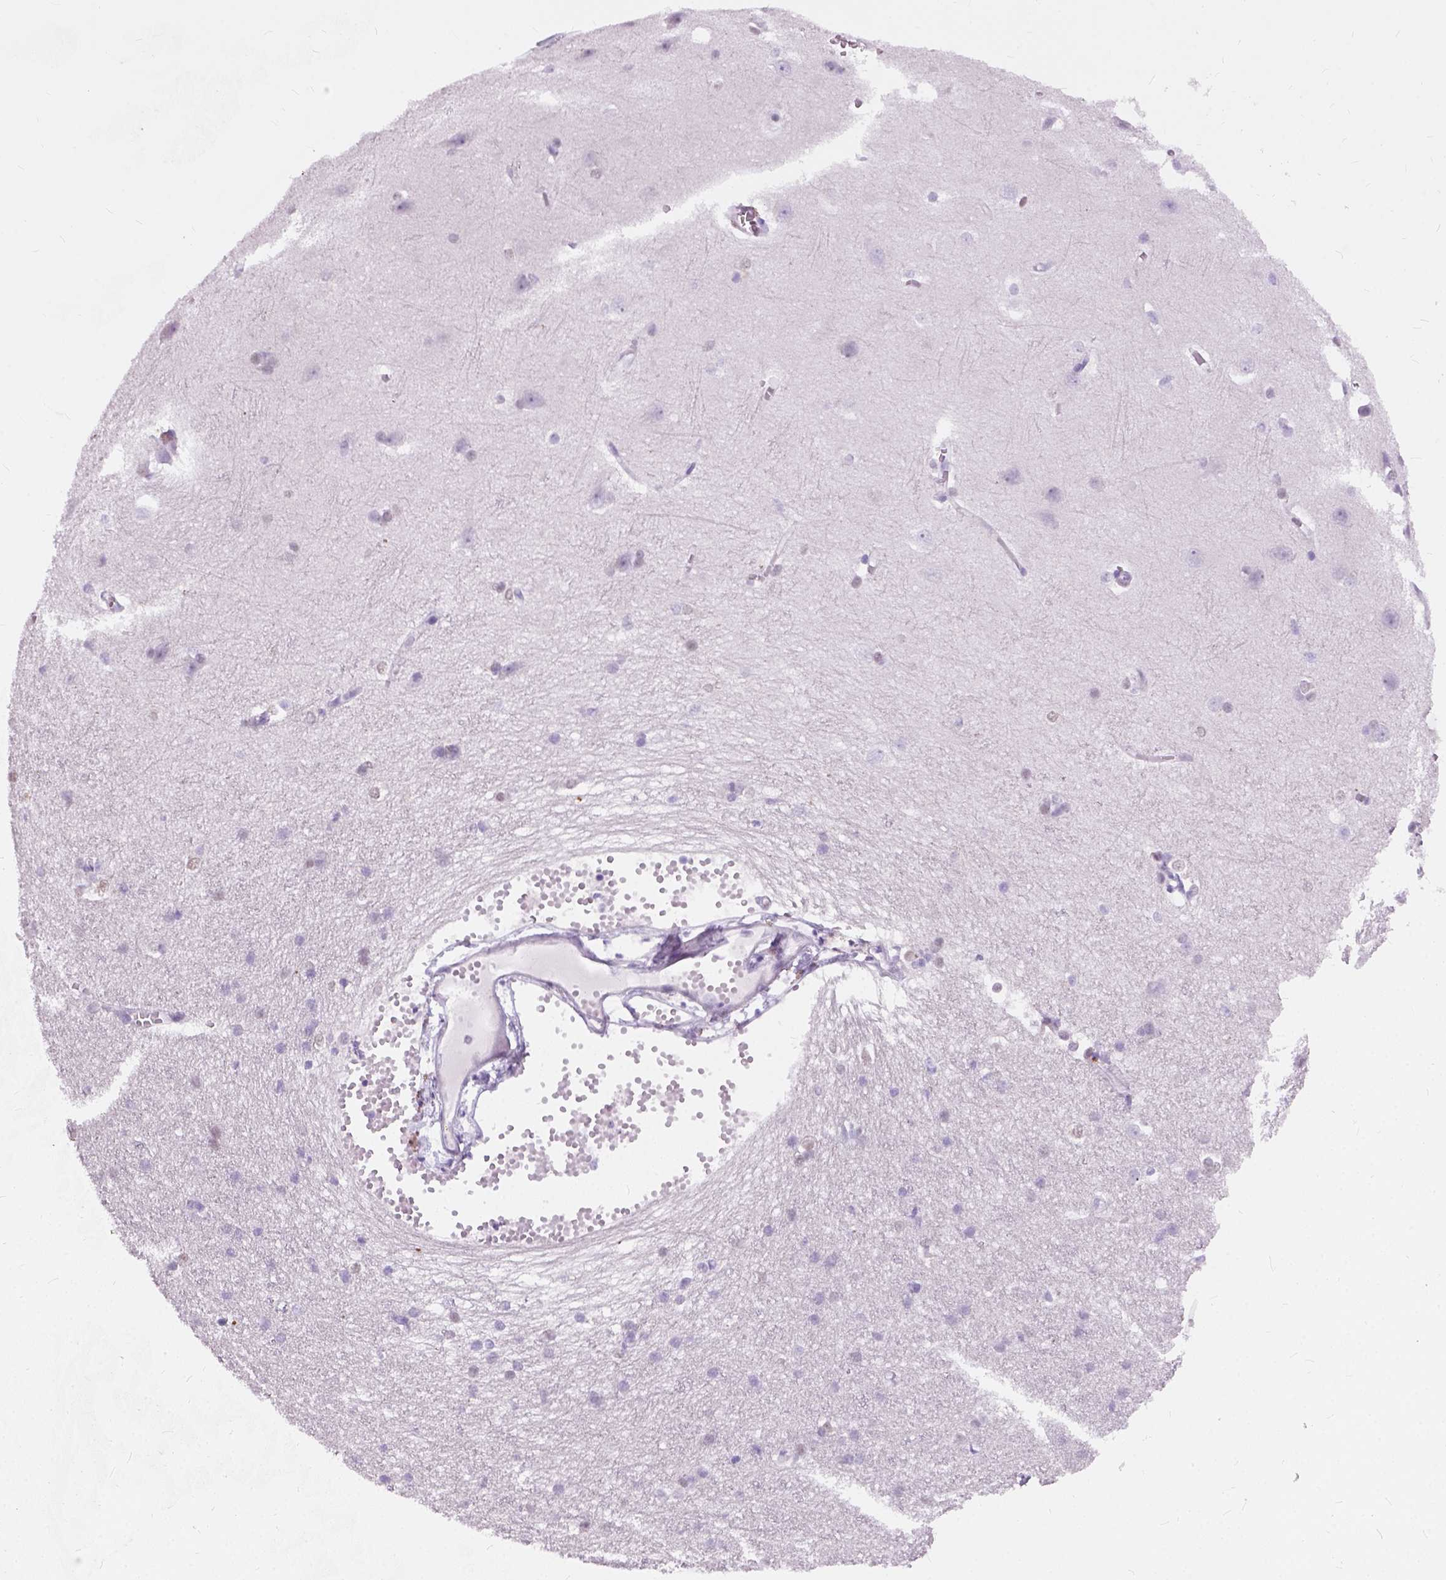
{"staining": {"intensity": "negative", "quantity": "none", "location": "none"}, "tissue": "cerebral cortex", "cell_type": "Endothelial cells", "image_type": "normal", "snomed": [{"axis": "morphology", "description": "Normal tissue, NOS"}, {"axis": "topography", "description": "Cerebral cortex"}], "caption": "Protein analysis of benign cerebral cortex displays no significant positivity in endothelial cells.", "gene": "AXDND1", "patient": {"sex": "male", "age": 37}}